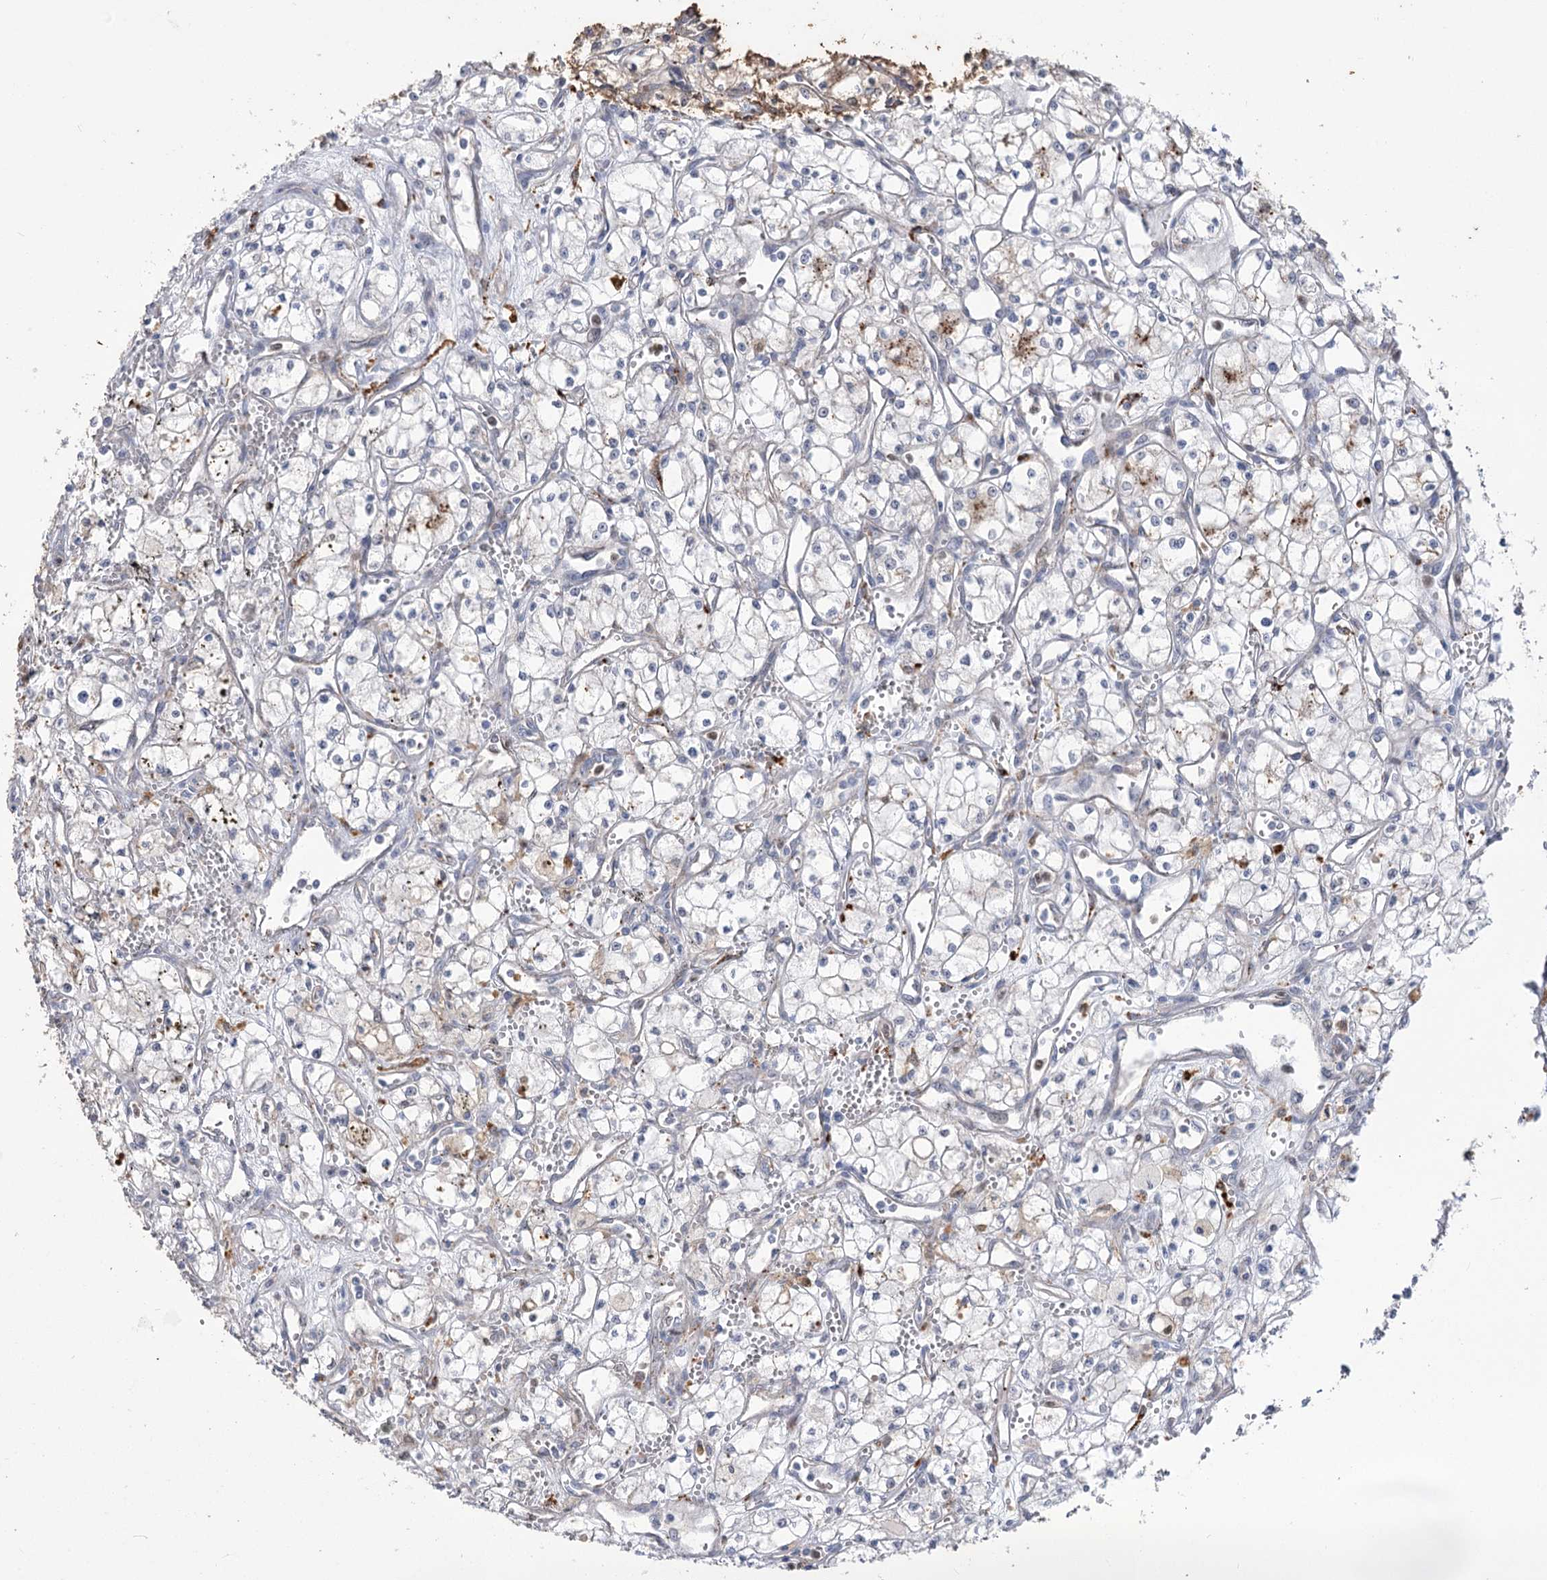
{"staining": {"intensity": "negative", "quantity": "none", "location": "none"}, "tissue": "renal cancer", "cell_type": "Tumor cells", "image_type": "cancer", "snomed": [{"axis": "morphology", "description": "Adenocarcinoma, NOS"}, {"axis": "topography", "description": "Kidney"}], "caption": "The immunohistochemistry (IHC) histopathology image has no significant positivity in tumor cells of renal cancer tissue.", "gene": "SIAE", "patient": {"sex": "male", "age": 59}}